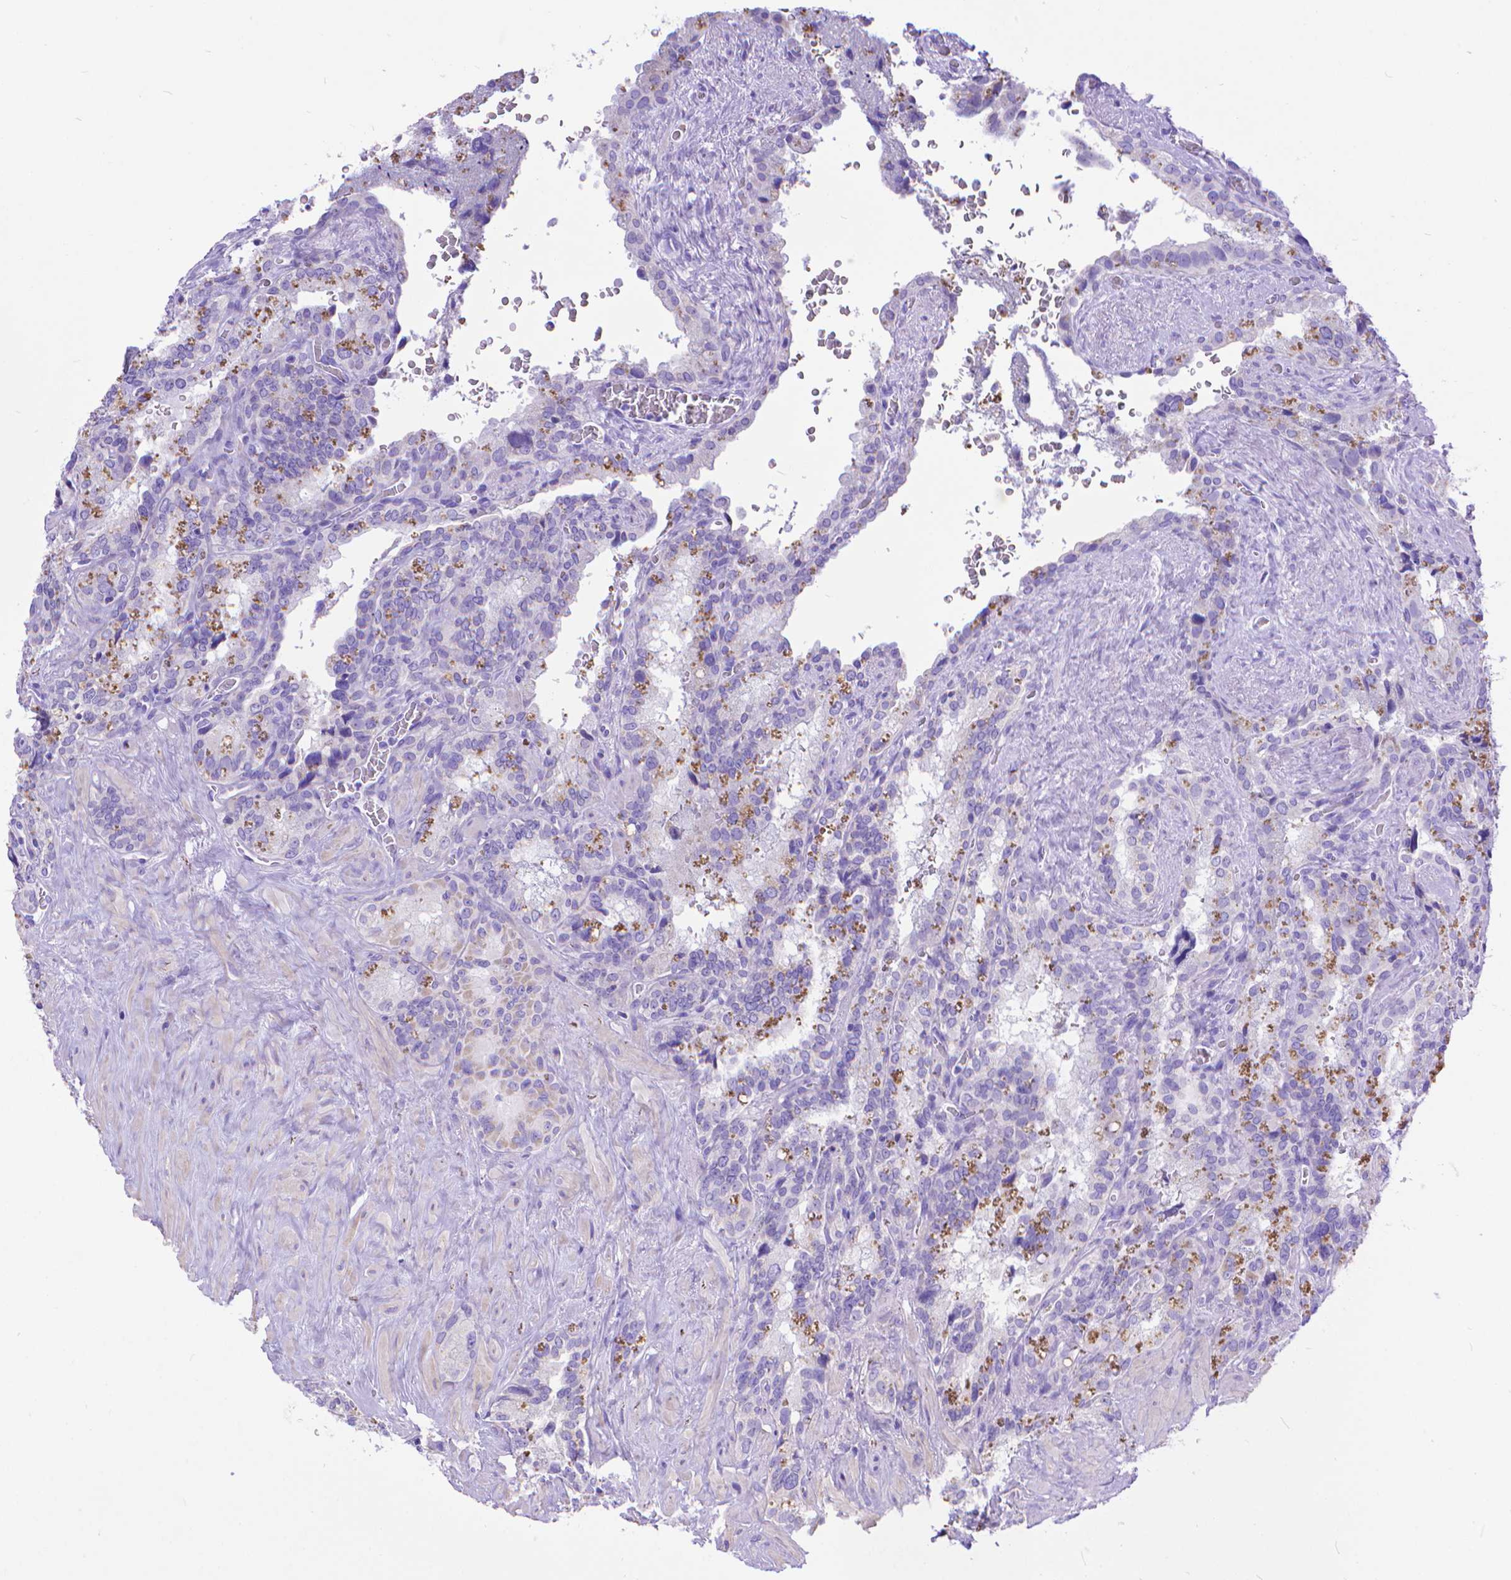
{"staining": {"intensity": "negative", "quantity": "none", "location": "none"}, "tissue": "seminal vesicle", "cell_type": "Glandular cells", "image_type": "normal", "snomed": [{"axis": "morphology", "description": "Normal tissue, NOS"}, {"axis": "topography", "description": "Prostate"}, {"axis": "topography", "description": "Seminal veicle"}], "caption": "DAB immunohistochemical staining of unremarkable human seminal vesicle demonstrates no significant expression in glandular cells.", "gene": "DHRS2", "patient": {"sex": "male", "age": 71}}